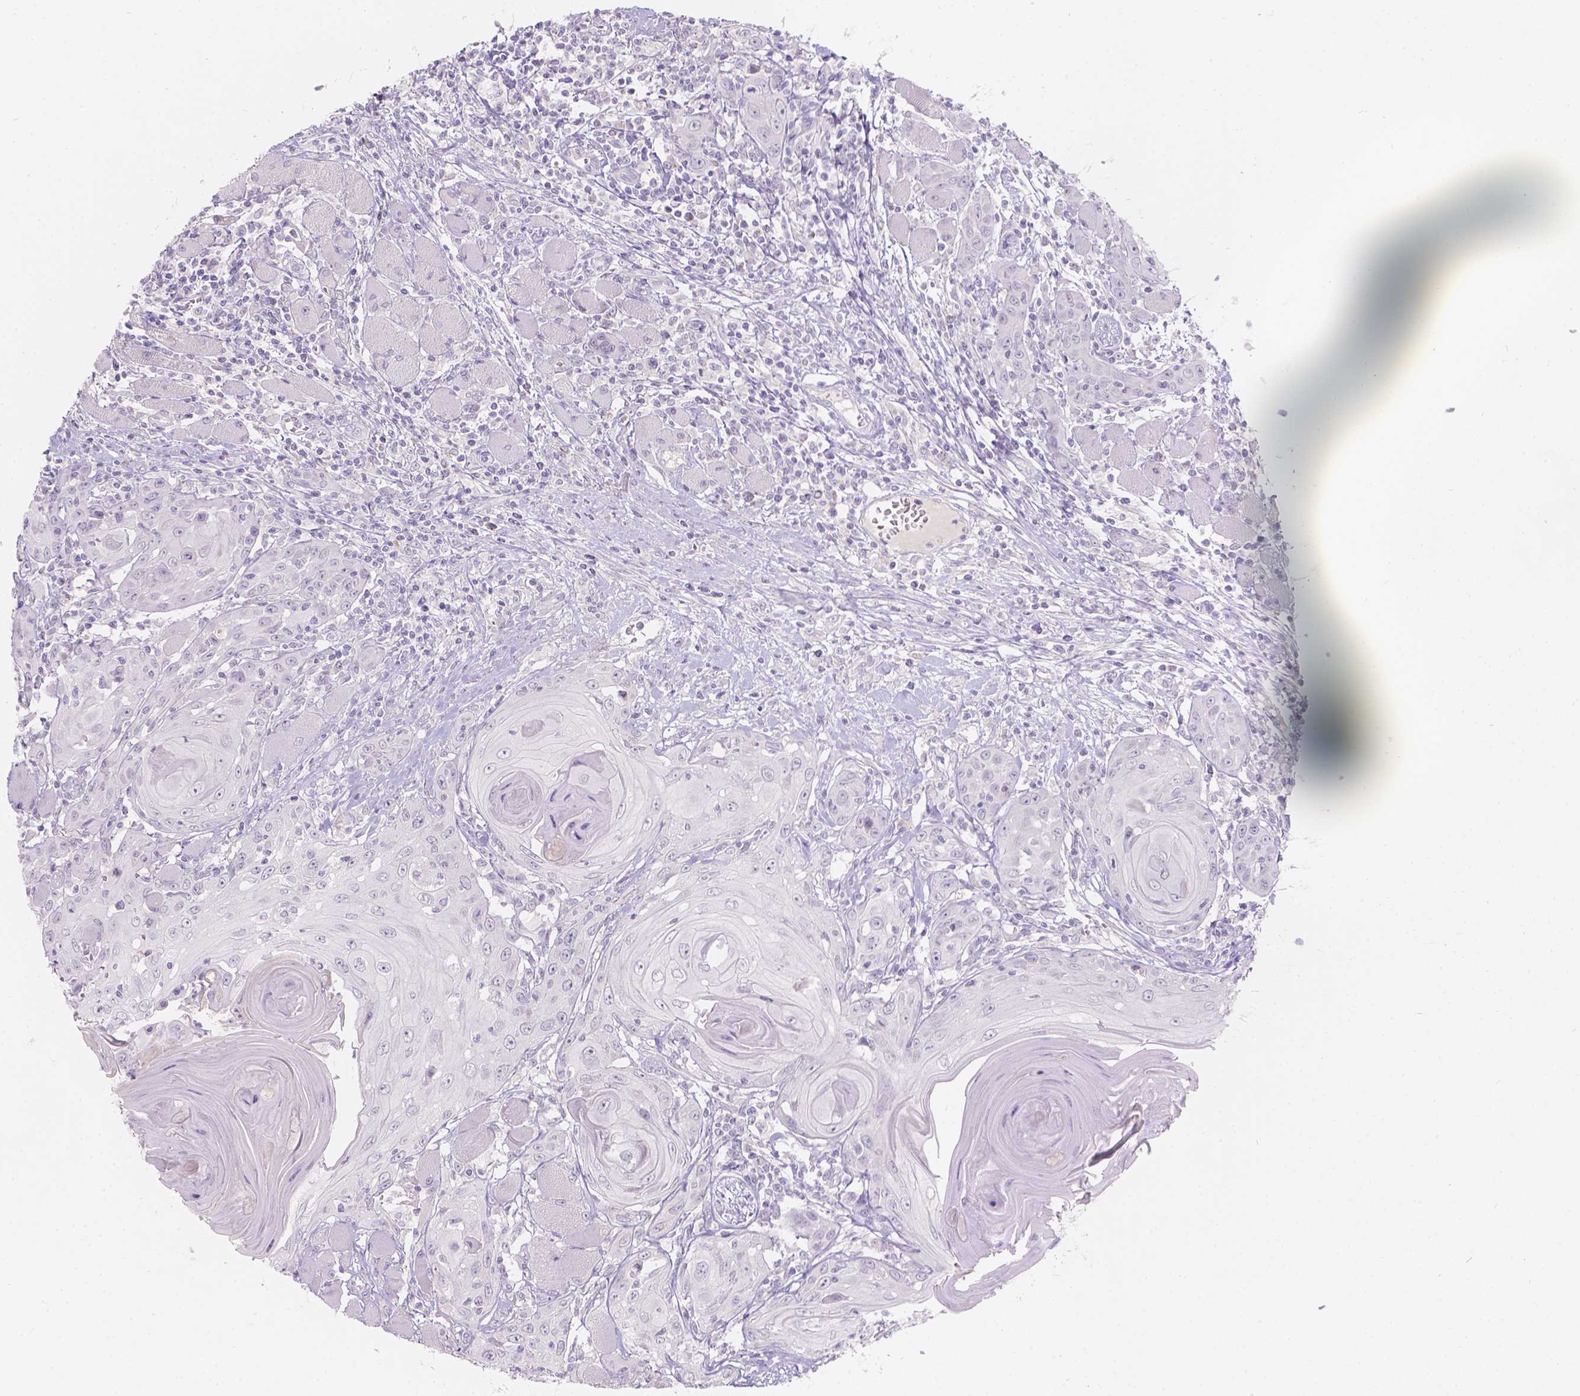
{"staining": {"intensity": "negative", "quantity": "none", "location": "none"}, "tissue": "head and neck cancer", "cell_type": "Tumor cells", "image_type": "cancer", "snomed": [{"axis": "morphology", "description": "Squamous cell carcinoma, NOS"}, {"axis": "topography", "description": "Head-Neck"}], "caption": "An image of human head and neck cancer (squamous cell carcinoma) is negative for staining in tumor cells.", "gene": "HTN3", "patient": {"sex": "female", "age": 80}}